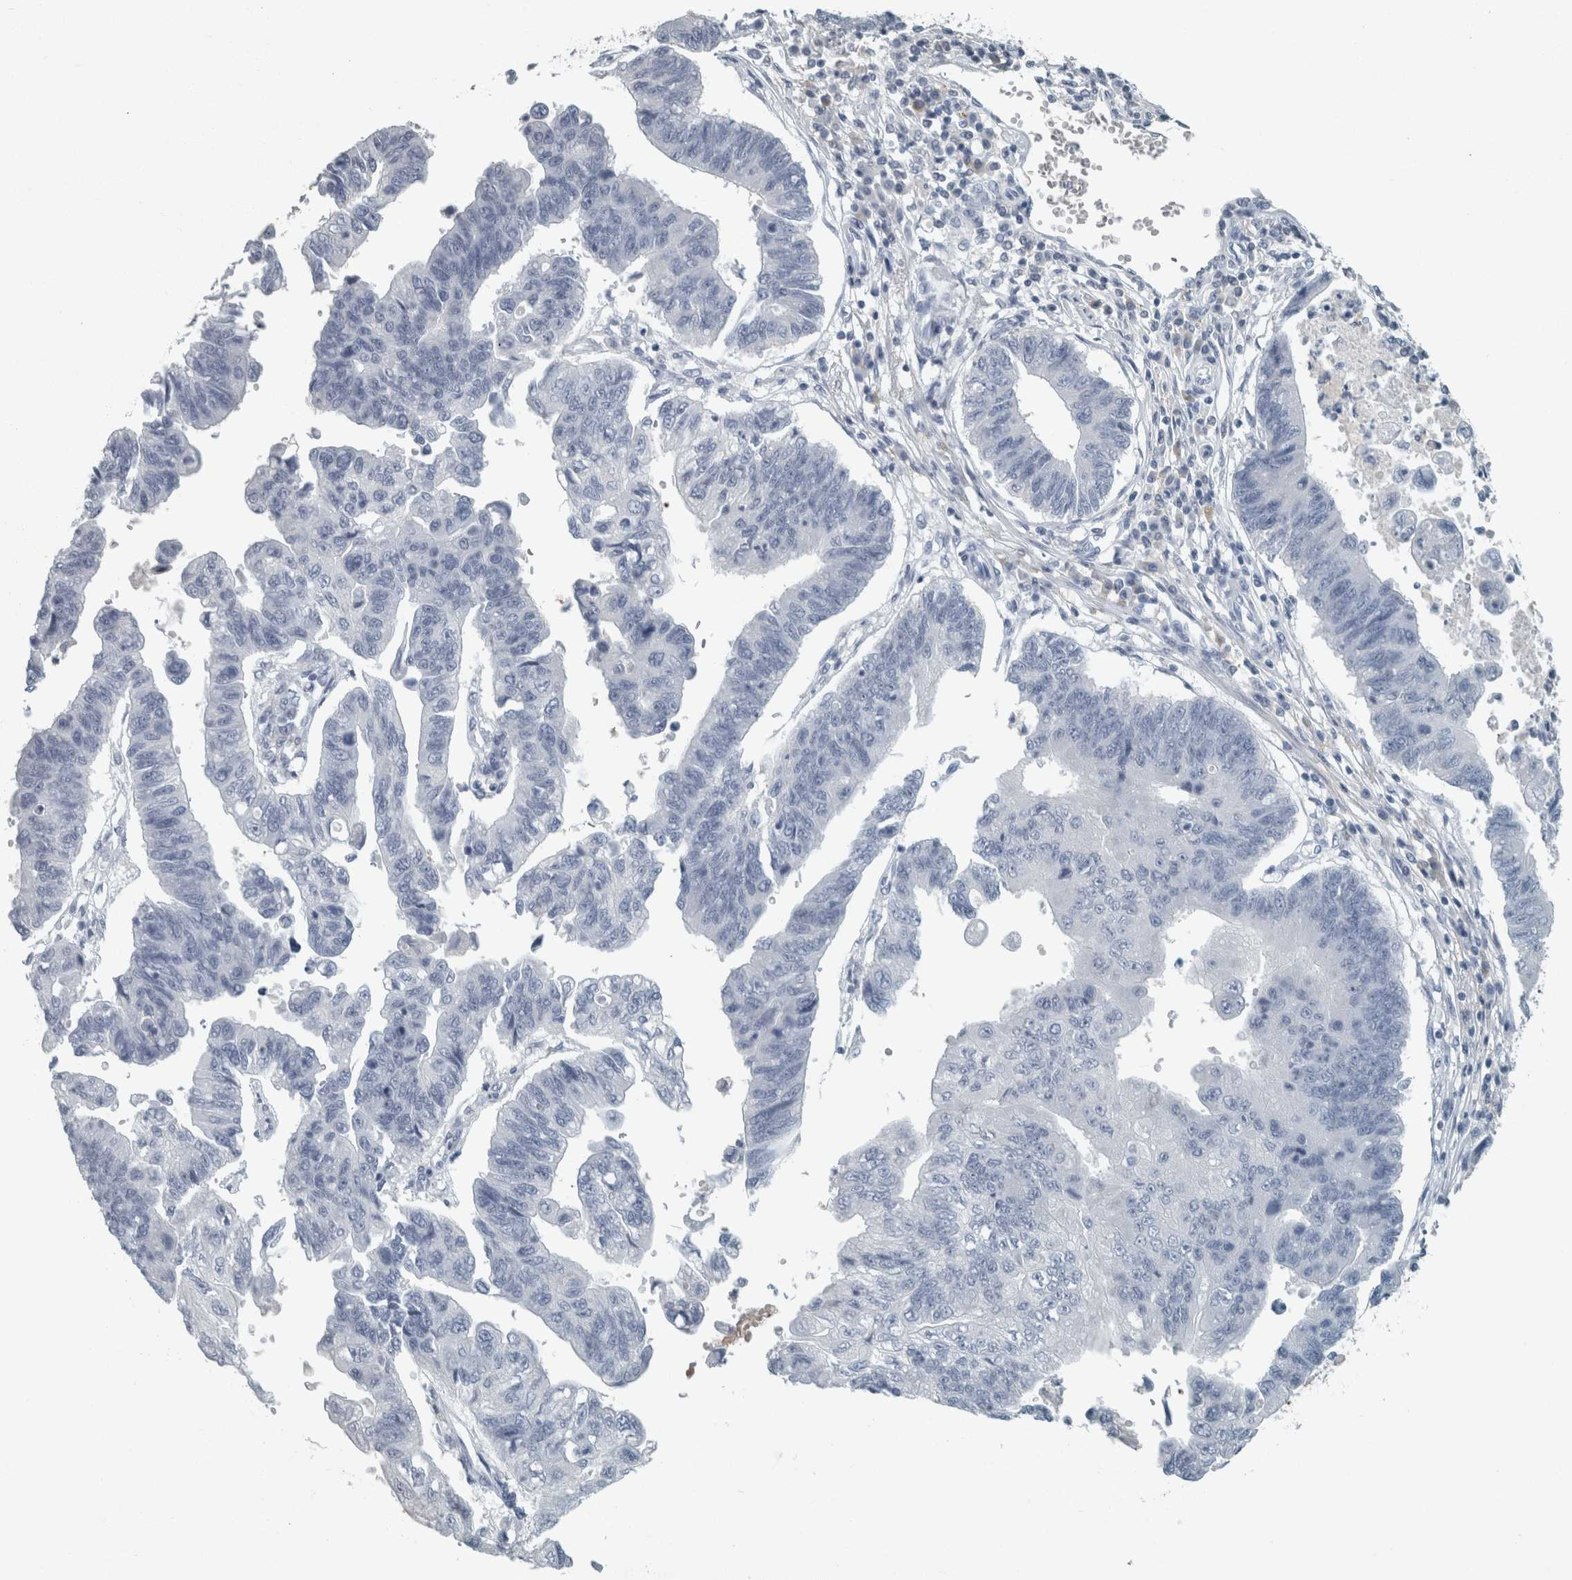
{"staining": {"intensity": "negative", "quantity": "none", "location": "none"}, "tissue": "stomach cancer", "cell_type": "Tumor cells", "image_type": "cancer", "snomed": [{"axis": "morphology", "description": "Adenocarcinoma, NOS"}, {"axis": "topography", "description": "Stomach"}], "caption": "Immunohistochemistry of stomach adenocarcinoma displays no staining in tumor cells.", "gene": "CHL1", "patient": {"sex": "male", "age": 59}}